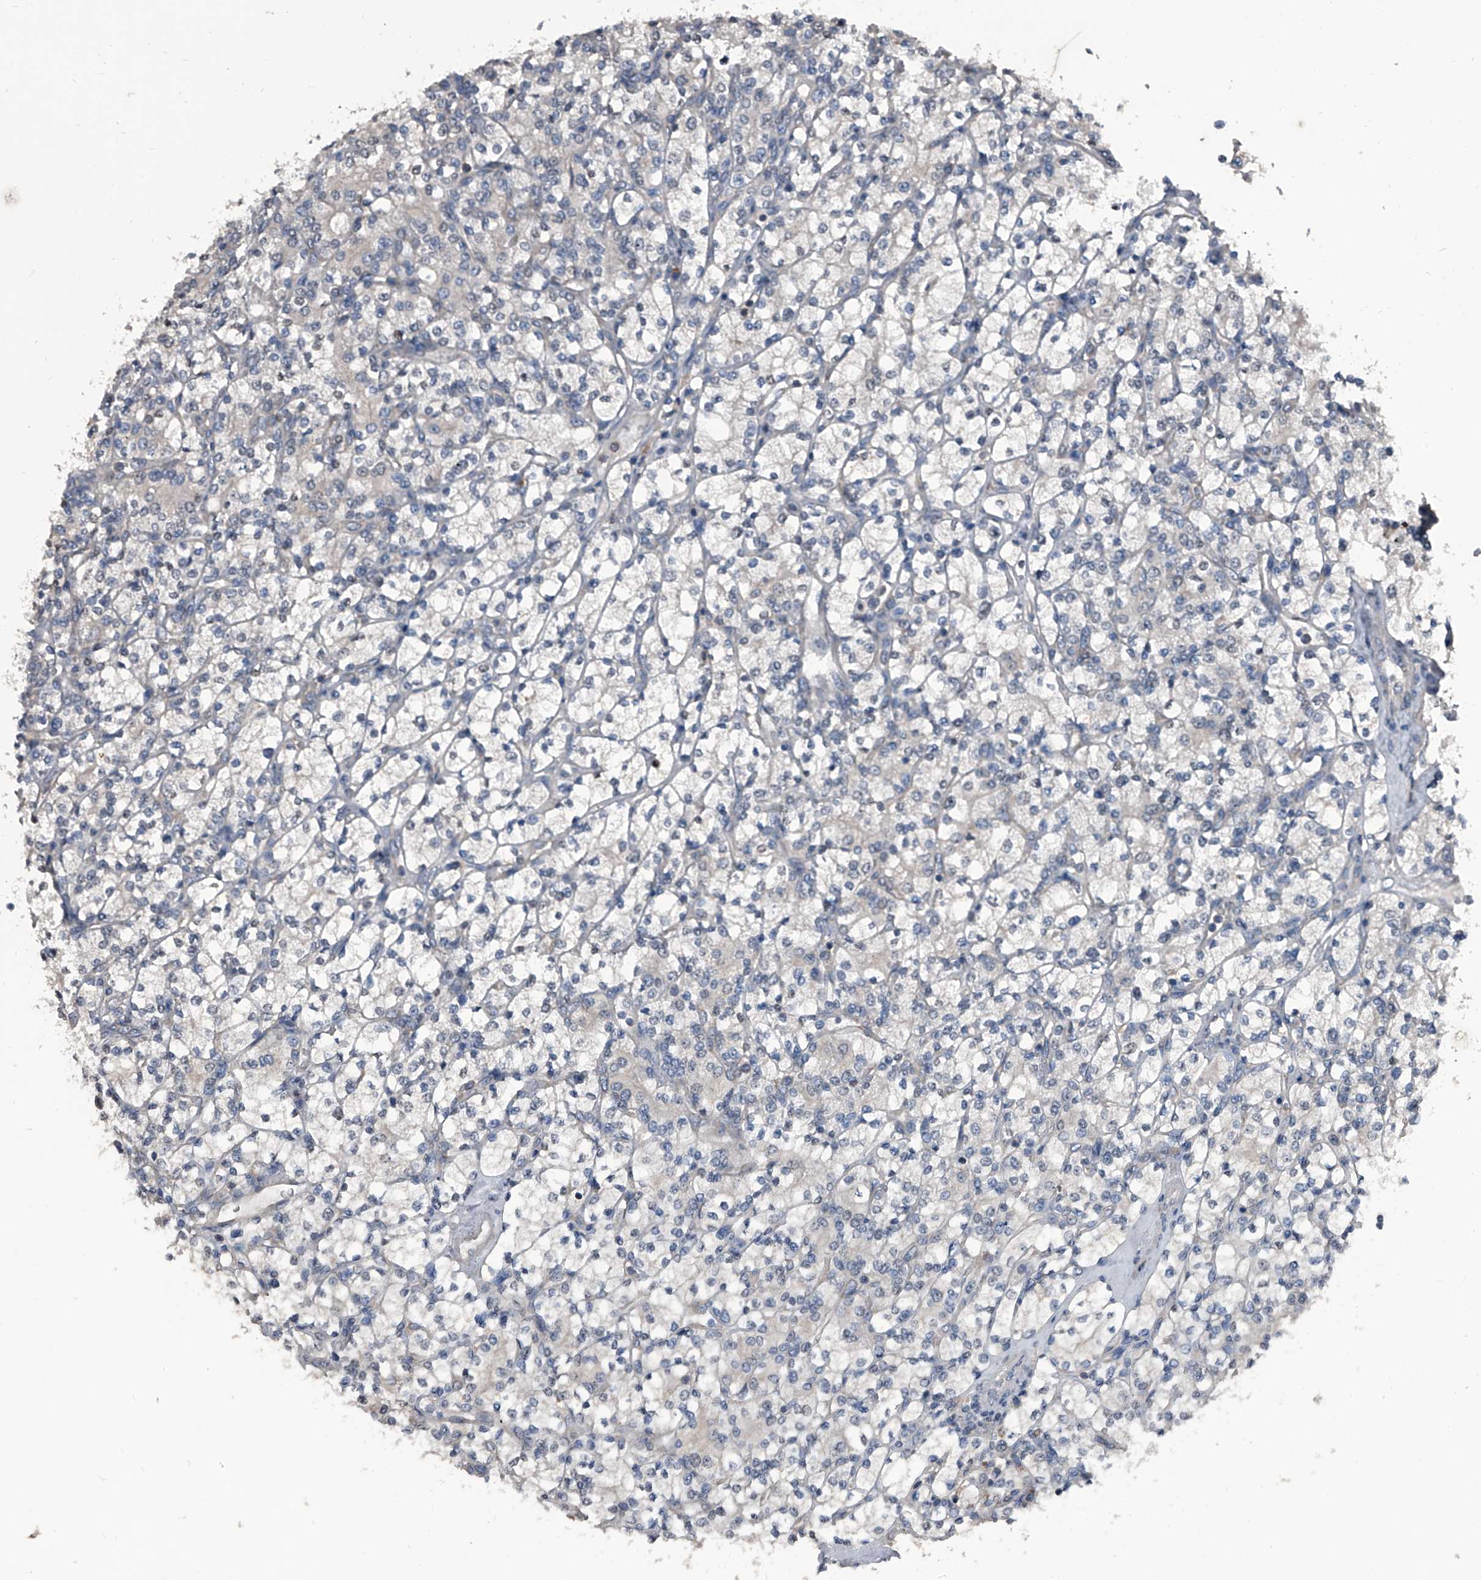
{"staining": {"intensity": "negative", "quantity": "none", "location": "none"}, "tissue": "renal cancer", "cell_type": "Tumor cells", "image_type": "cancer", "snomed": [{"axis": "morphology", "description": "Adenocarcinoma, NOS"}, {"axis": "topography", "description": "Kidney"}], "caption": "Immunohistochemistry micrograph of neoplastic tissue: human renal cancer stained with DAB shows no significant protein expression in tumor cells.", "gene": "PIP5K1A", "patient": {"sex": "male", "age": 77}}